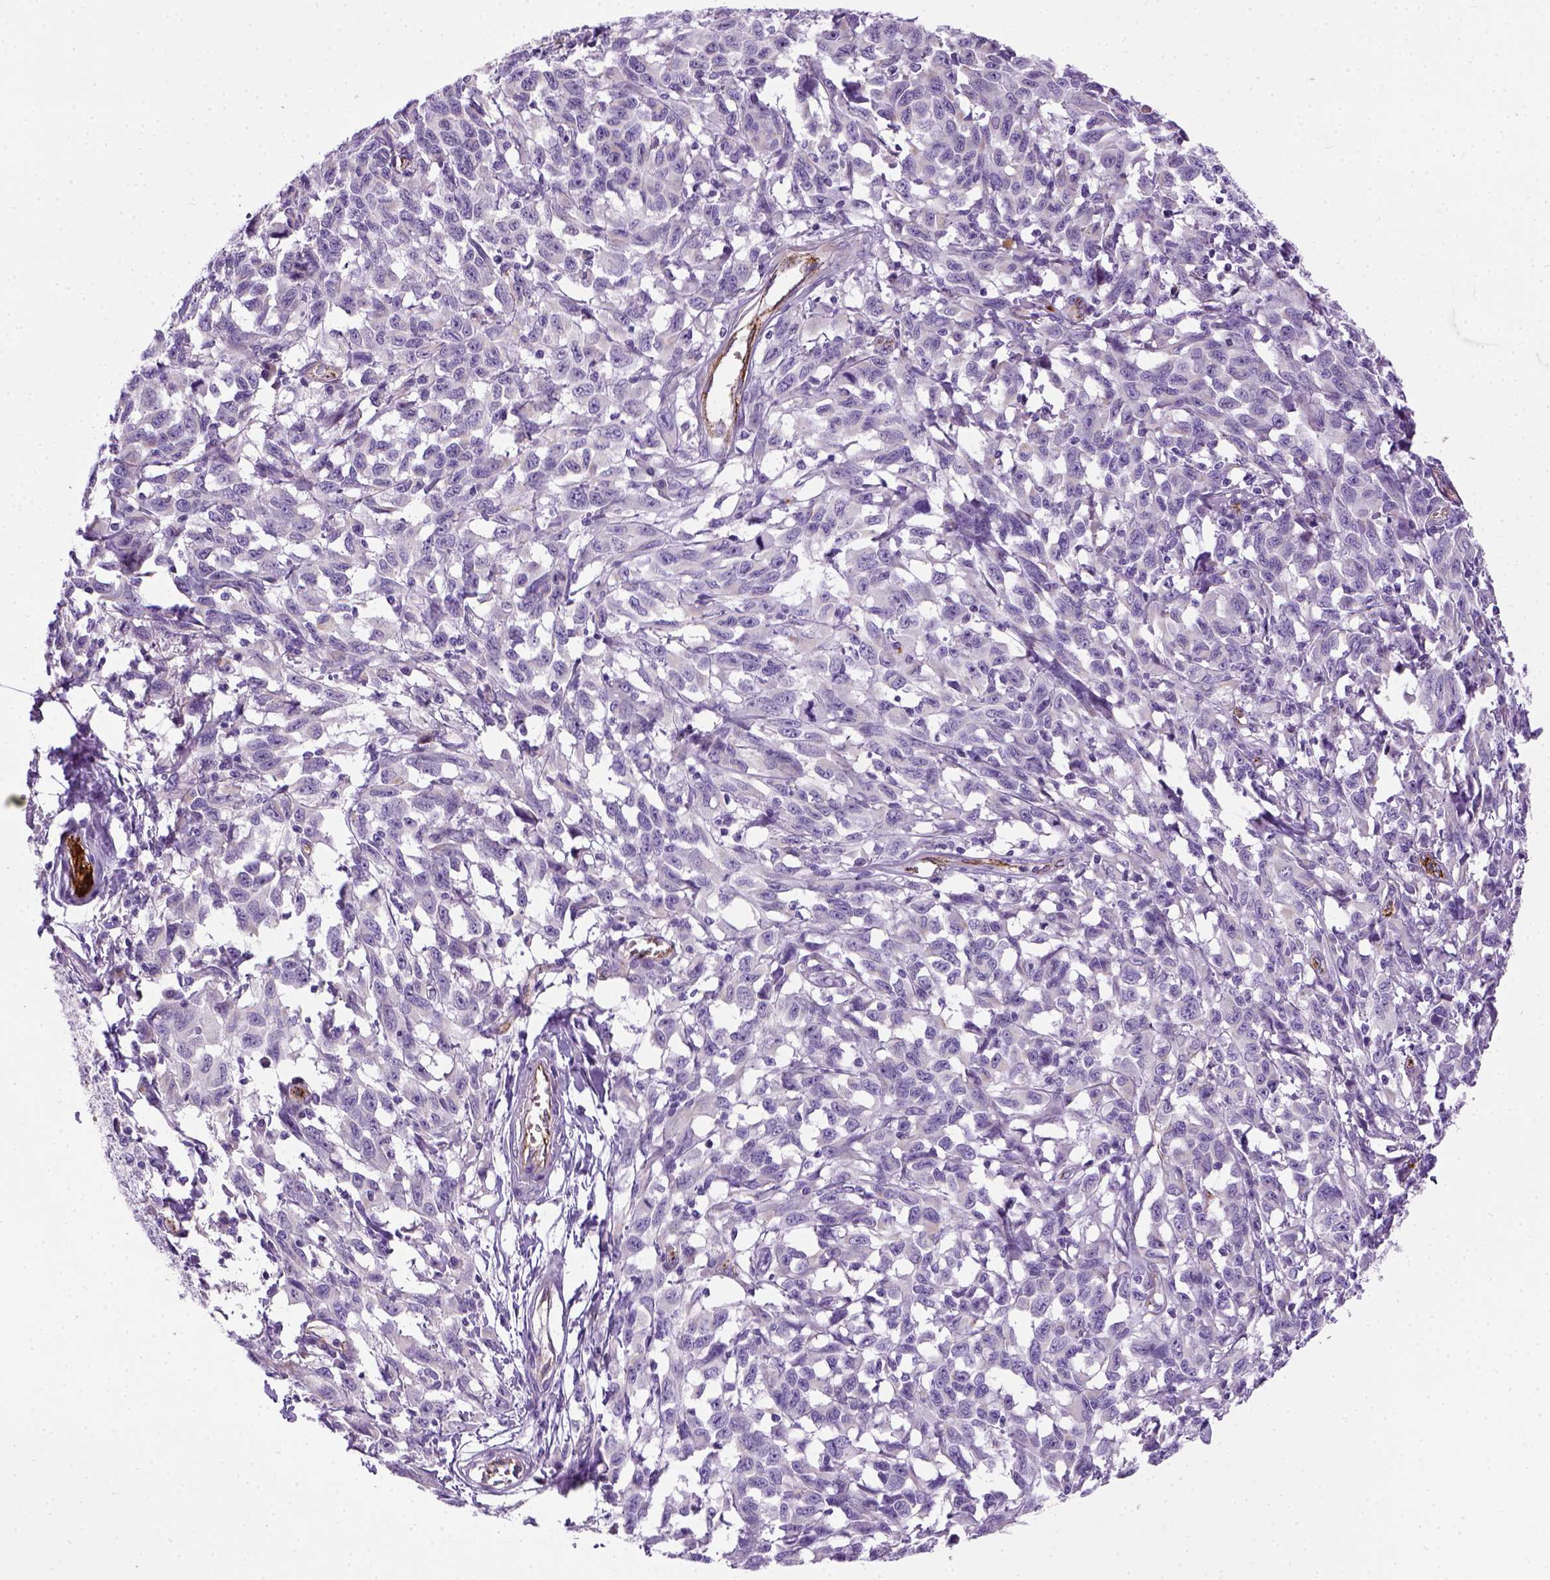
{"staining": {"intensity": "negative", "quantity": "none", "location": "none"}, "tissue": "melanoma", "cell_type": "Tumor cells", "image_type": "cancer", "snomed": [{"axis": "morphology", "description": "Malignant melanoma, NOS"}, {"axis": "topography", "description": "Vulva, labia, clitoris and Bartholin´s gland, NO"}], "caption": "Tumor cells are negative for brown protein staining in malignant melanoma.", "gene": "VWF", "patient": {"sex": "female", "age": 75}}